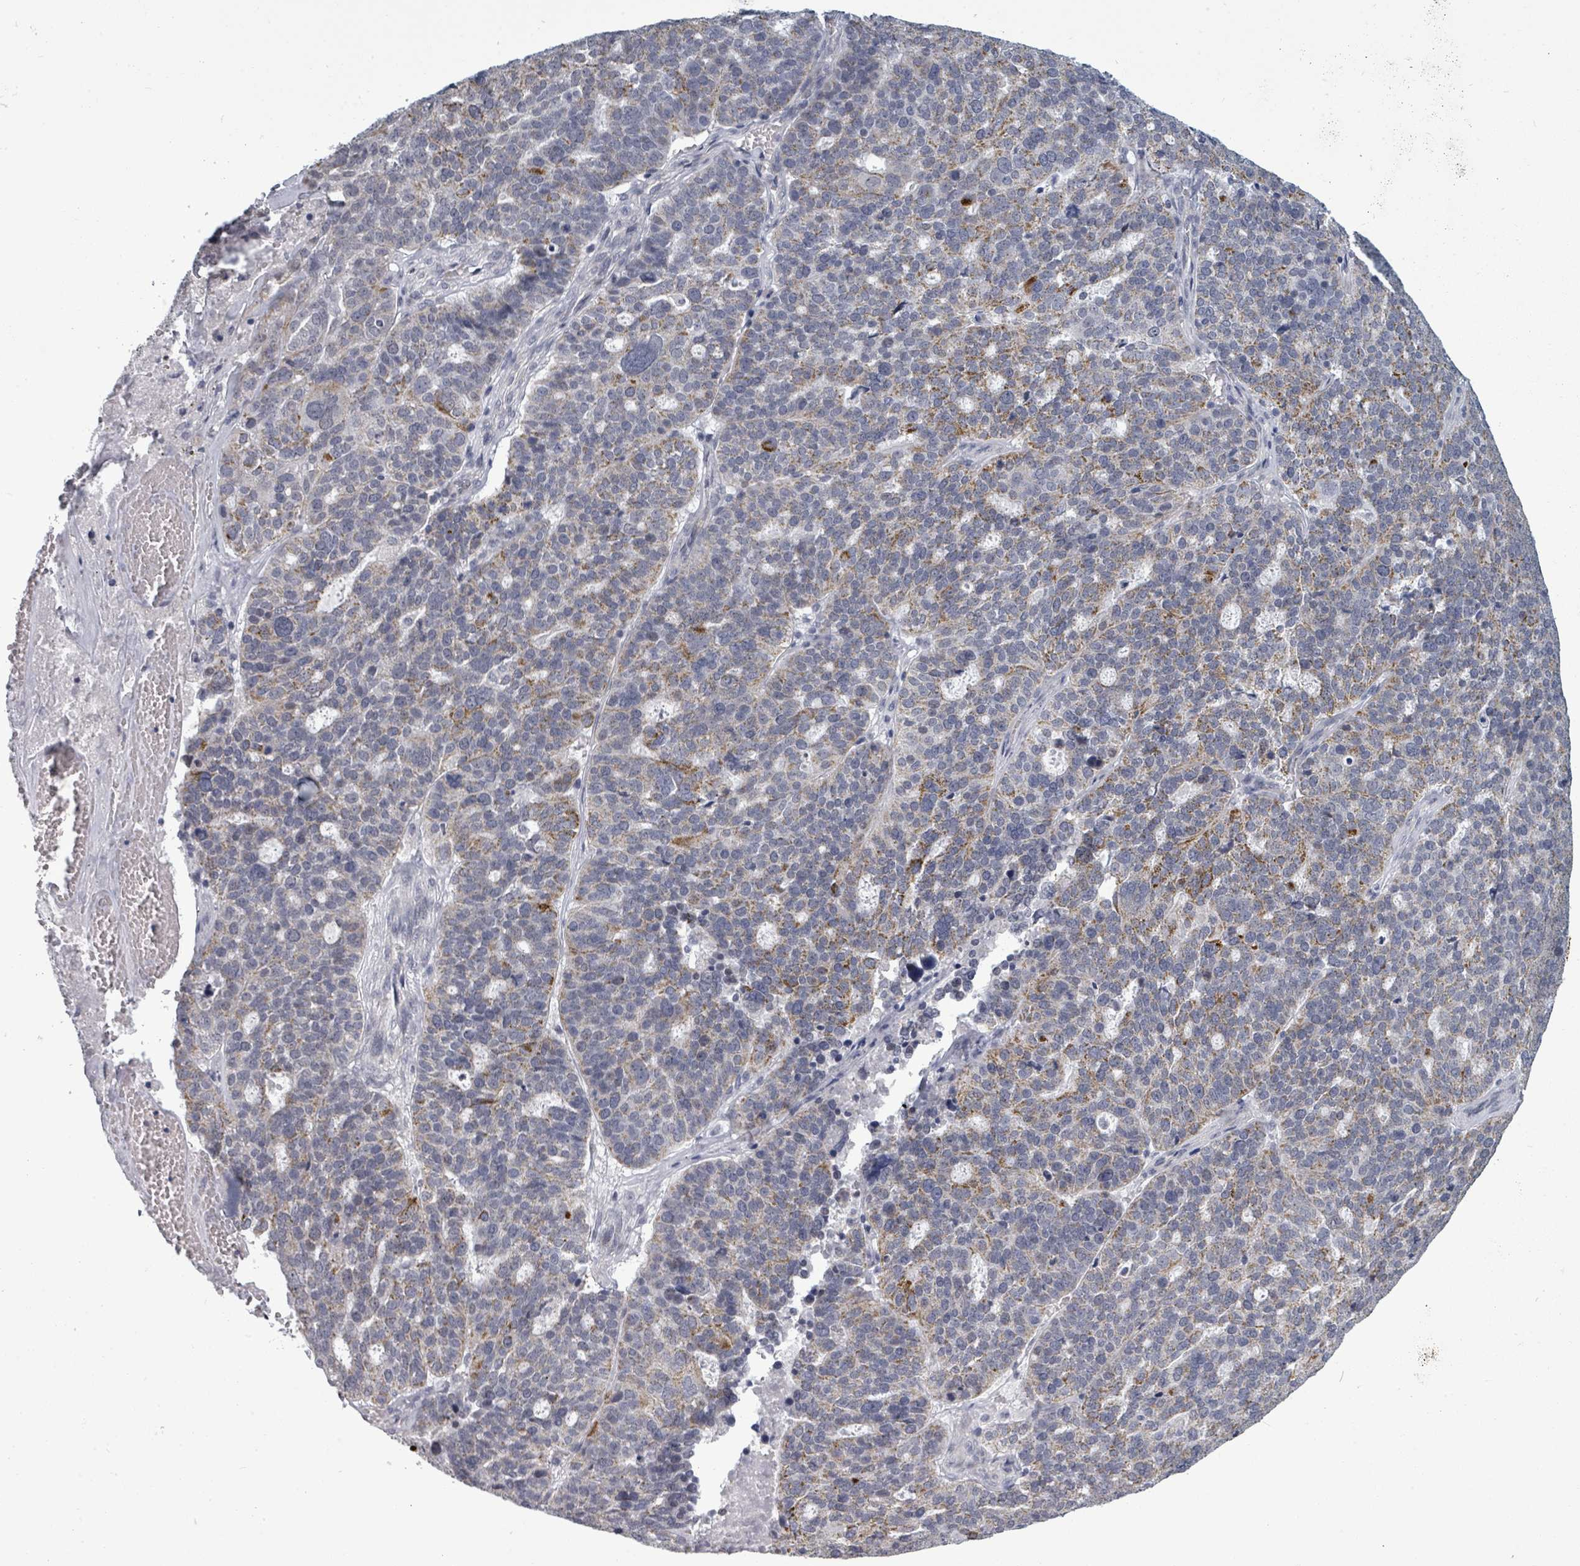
{"staining": {"intensity": "moderate", "quantity": "25%-75%", "location": "cytoplasmic/membranous"}, "tissue": "ovarian cancer", "cell_type": "Tumor cells", "image_type": "cancer", "snomed": [{"axis": "morphology", "description": "Cystadenocarcinoma, serous, NOS"}, {"axis": "topography", "description": "Ovary"}], "caption": "DAB immunohistochemical staining of human ovarian serous cystadenocarcinoma demonstrates moderate cytoplasmic/membranous protein positivity in about 25%-75% of tumor cells.", "gene": "PTPN20", "patient": {"sex": "female", "age": 59}}